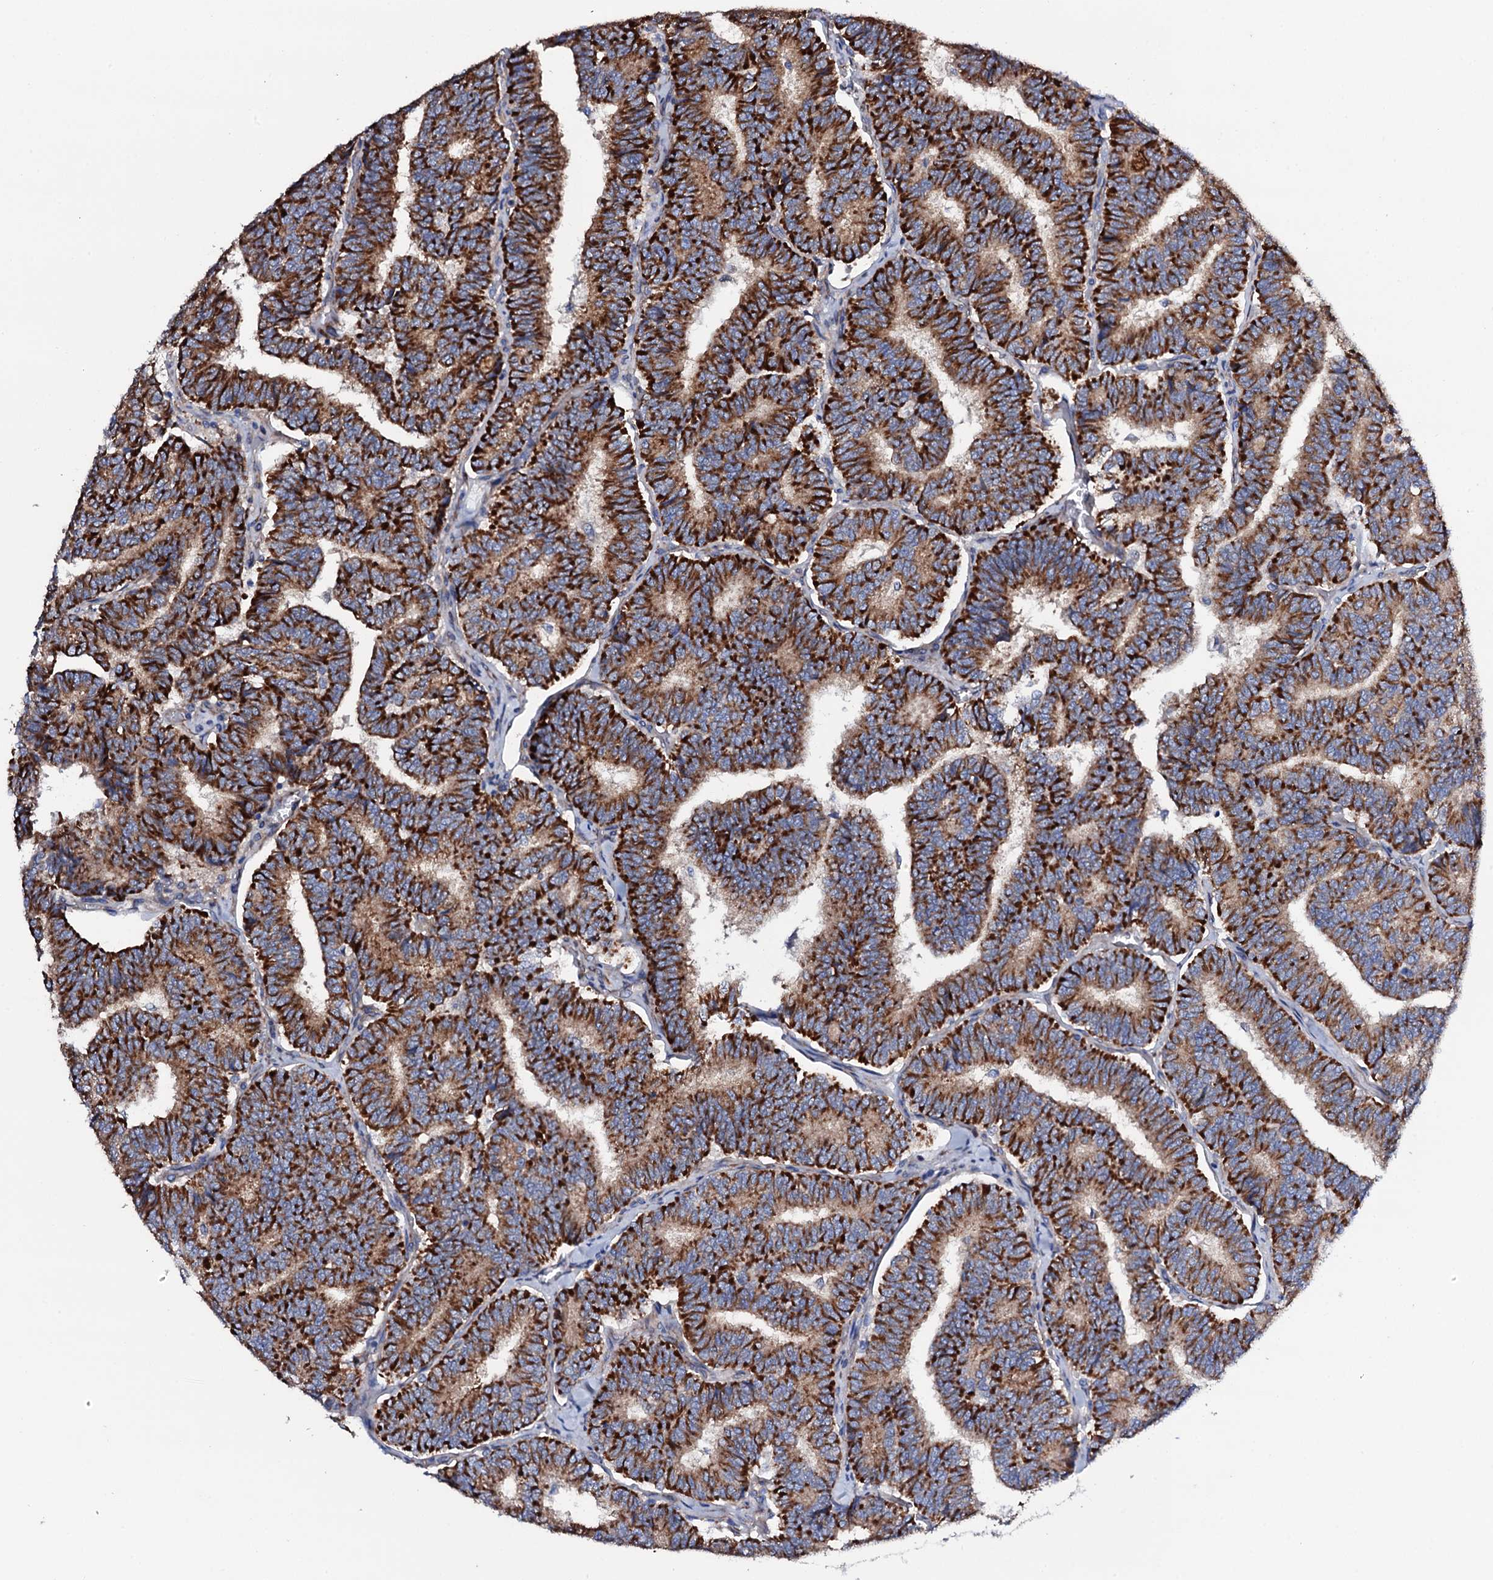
{"staining": {"intensity": "strong", "quantity": ">75%", "location": "cytoplasmic/membranous"}, "tissue": "thyroid cancer", "cell_type": "Tumor cells", "image_type": "cancer", "snomed": [{"axis": "morphology", "description": "Papillary adenocarcinoma, NOS"}, {"axis": "topography", "description": "Thyroid gland"}], "caption": "Immunohistochemistry (IHC) image of thyroid cancer (papillary adenocarcinoma) stained for a protein (brown), which exhibits high levels of strong cytoplasmic/membranous expression in about >75% of tumor cells.", "gene": "STARD13", "patient": {"sex": "female", "age": 35}}